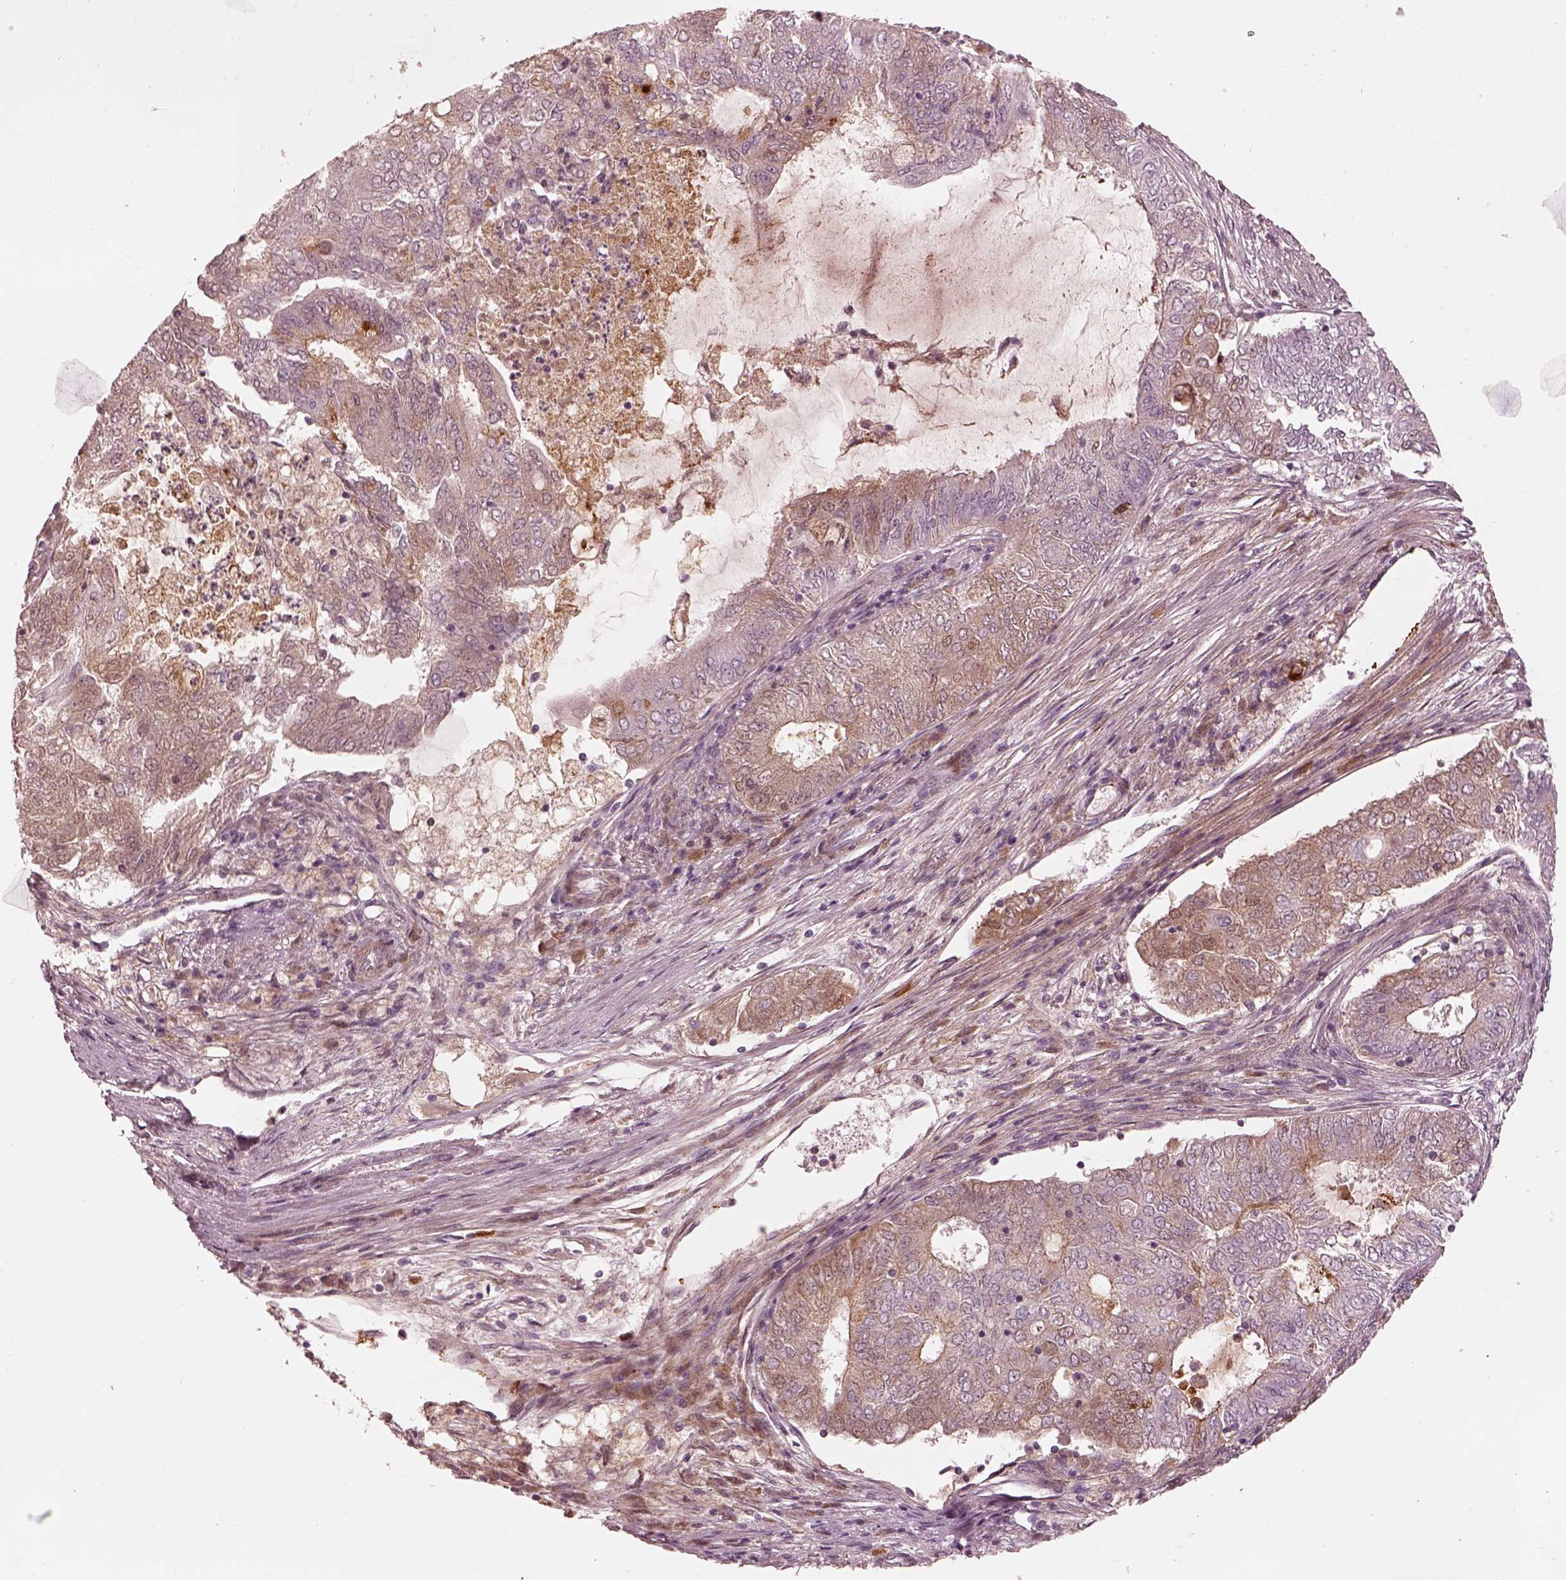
{"staining": {"intensity": "moderate", "quantity": "<25%", "location": "cytoplasmic/membranous"}, "tissue": "endometrial cancer", "cell_type": "Tumor cells", "image_type": "cancer", "snomed": [{"axis": "morphology", "description": "Adenocarcinoma, NOS"}, {"axis": "topography", "description": "Endometrium"}], "caption": "A brown stain labels moderate cytoplasmic/membranous positivity of a protein in human adenocarcinoma (endometrial) tumor cells. (DAB = brown stain, brightfield microscopy at high magnification).", "gene": "KCNA2", "patient": {"sex": "female", "age": 62}}